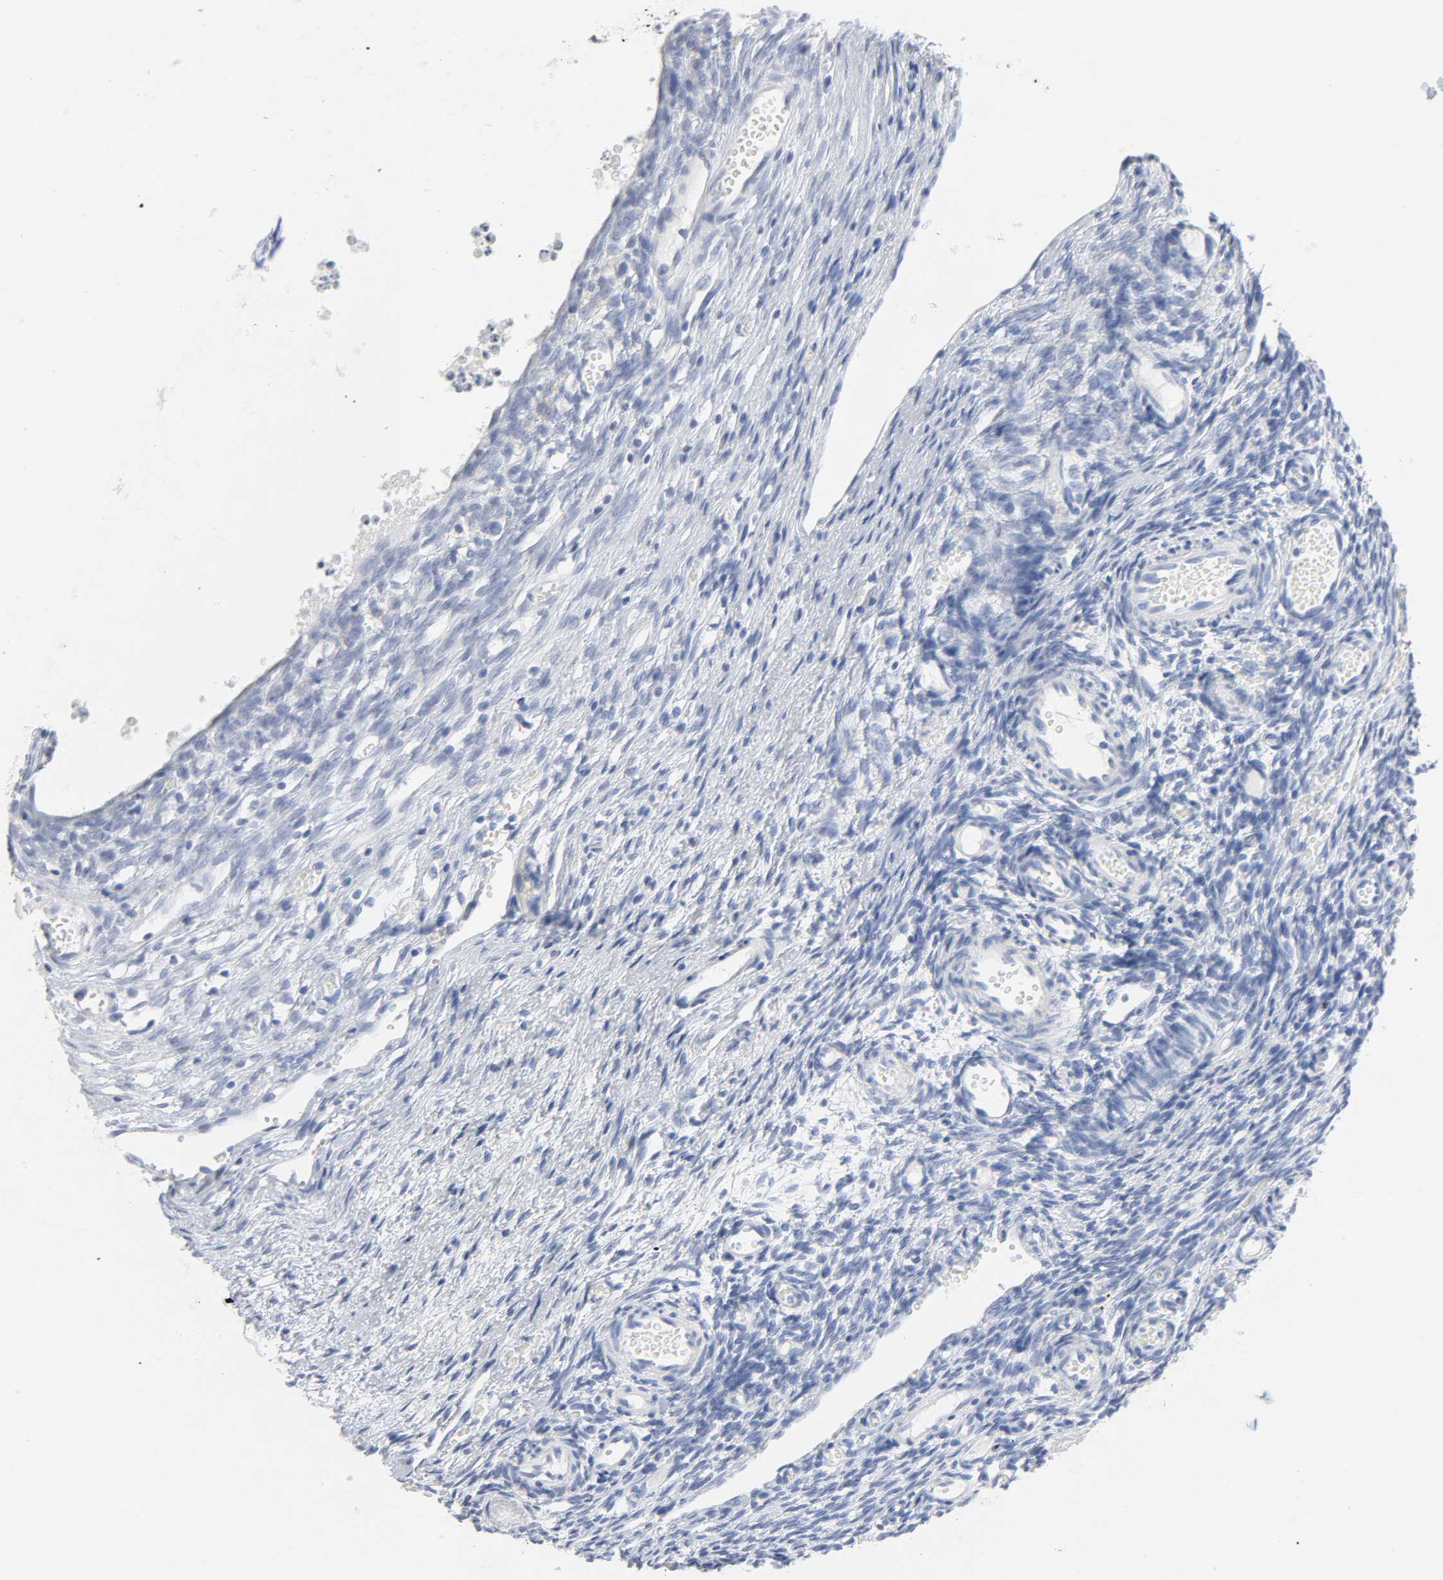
{"staining": {"intensity": "negative", "quantity": "none", "location": "none"}, "tissue": "ovary", "cell_type": "Ovarian stroma cells", "image_type": "normal", "snomed": [{"axis": "morphology", "description": "Normal tissue, NOS"}, {"axis": "topography", "description": "Ovary"}], "caption": "The photomicrograph reveals no significant positivity in ovarian stroma cells of ovary.", "gene": "ACP3", "patient": {"sex": "female", "age": 35}}